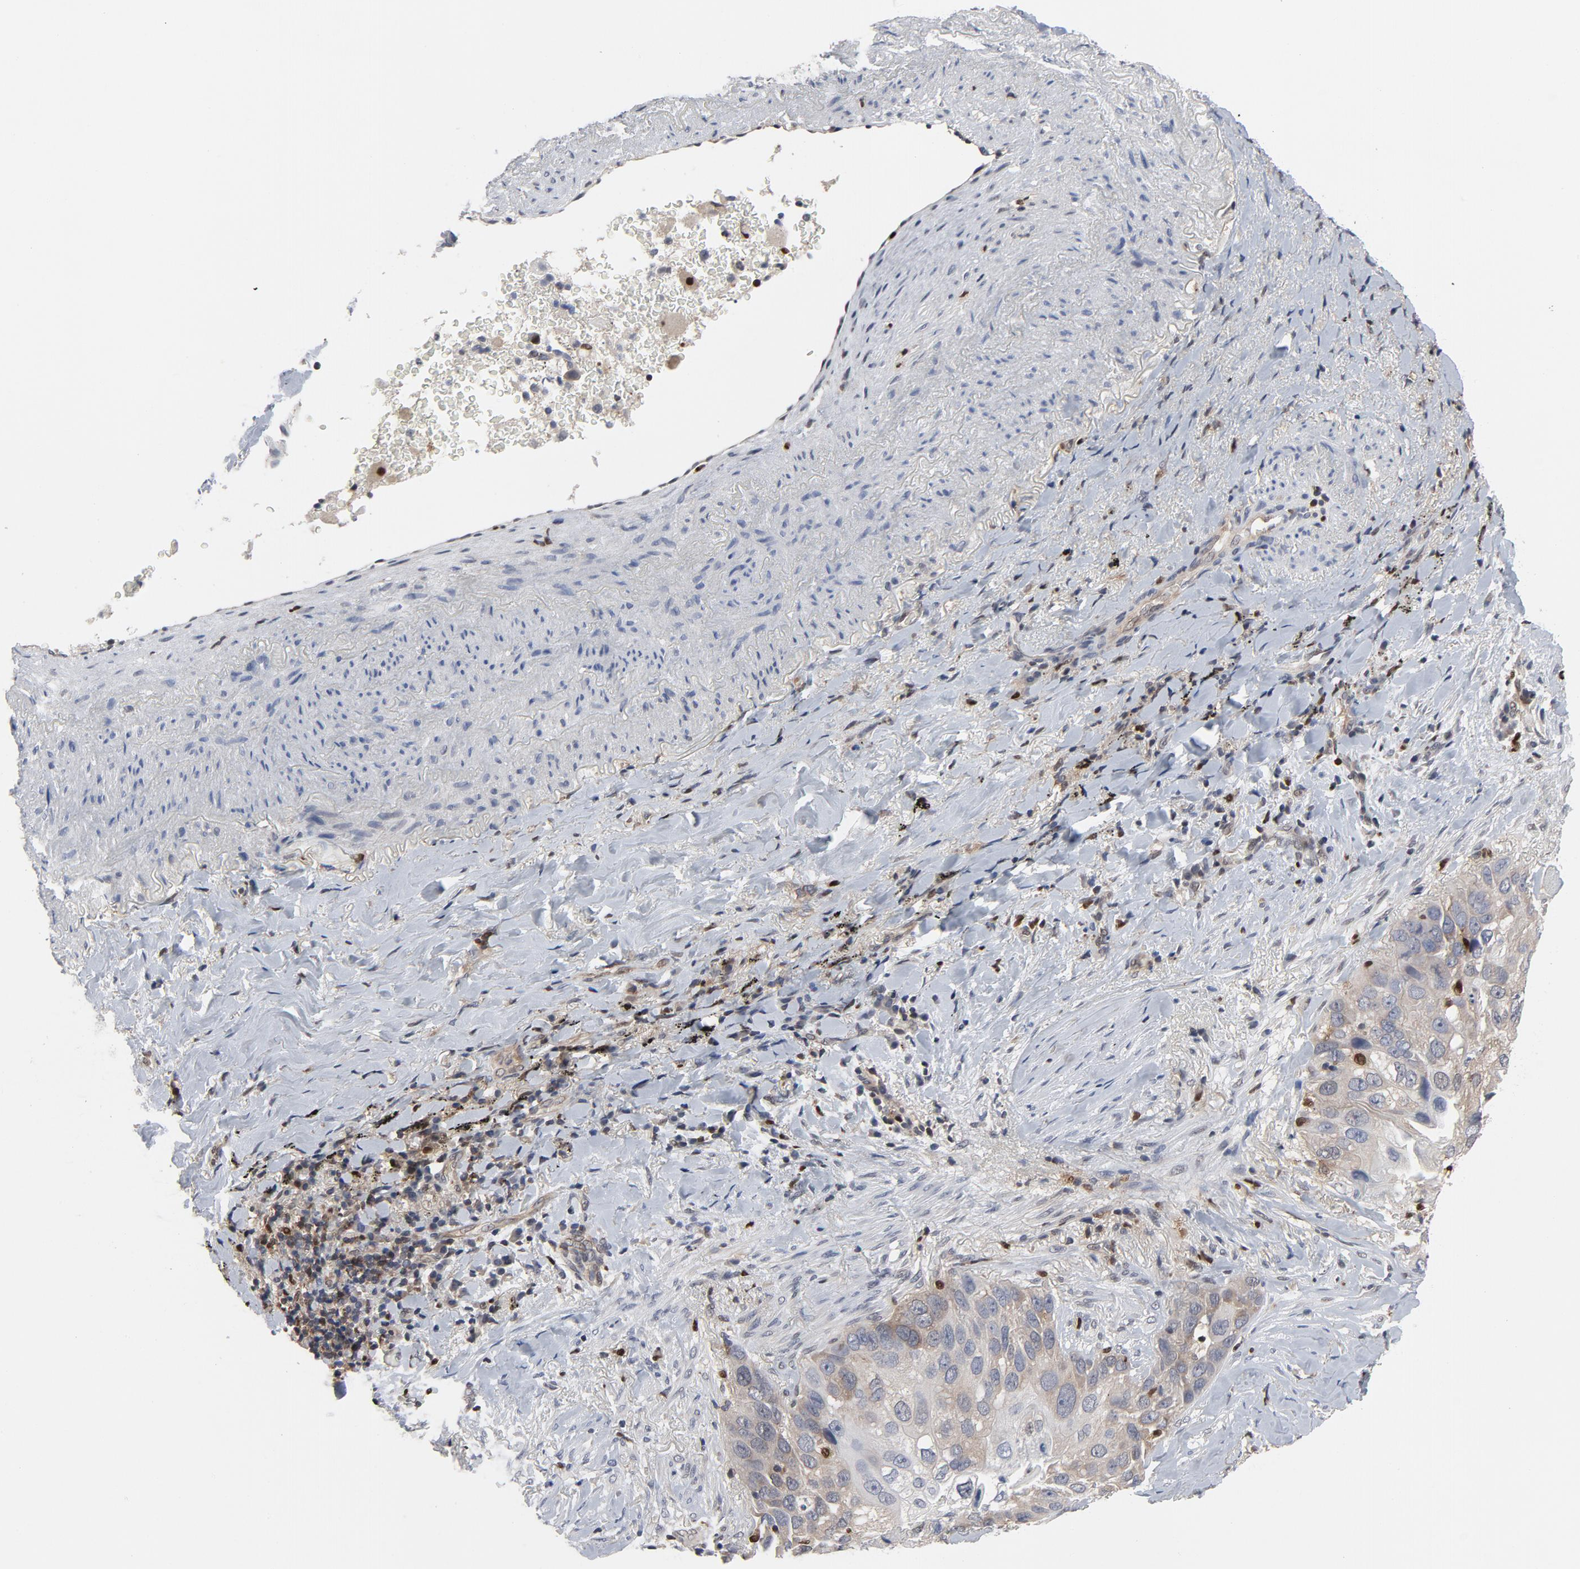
{"staining": {"intensity": "weak", "quantity": "25%-75%", "location": "cytoplasmic/membranous"}, "tissue": "lung cancer", "cell_type": "Tumor cells", "image_type": "cancer", "snomed": [{"axis": "morphology", "description": "Squamous cell carcinoma, NOS"}, {"axis": "topography", "description": "Lung"}], "caption": "Squamous cell carcinoma (lung) stained for a protein displays weak cytoplasmic/membranous positivity in tumor cells.", "gene": "NFKB1", "patient": {"sex": "male", "age": 54}}